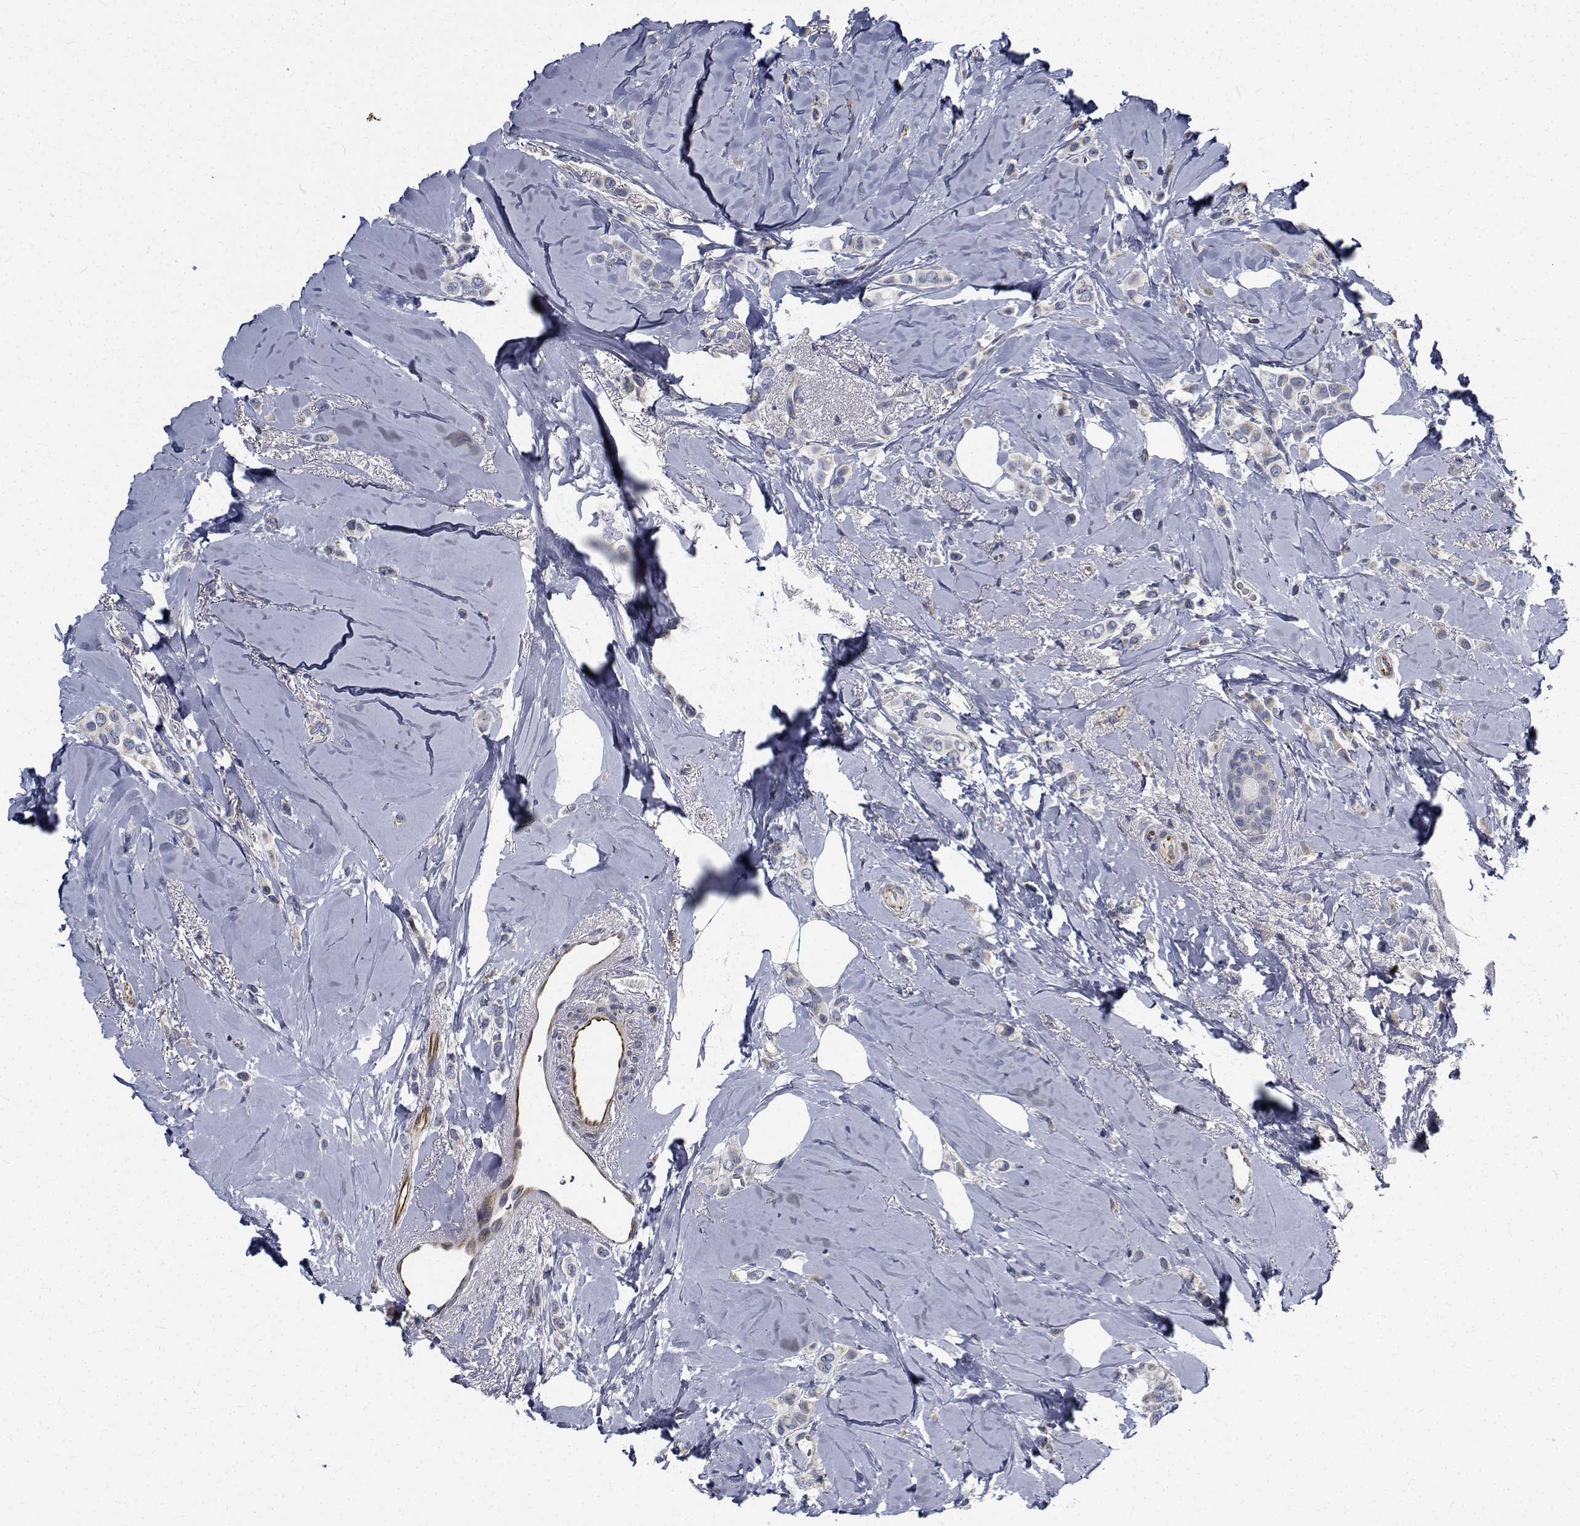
{"staining": {"intensity": "negative", "quantity": "none", "location": "none"}, "tissue": "breast cancer", "cell_type": "Tumor cells", "image_type": "cancer", "snomed": [{"axis": "morphology", "description": "Lobular carcinoma"}, {"axis": "topography", "description": "Breast"}], "caption": "High power microscopy micrograph of an immunohistochemistry histopathology image of breast cancer (lobular carcinoma), revealing no significant expression in tumor cells. (Immunohistochemistry (ihc), brightfield microscopy, high magnification).", "gene": "TTBK1", "patient": {"sex": "female", "age": 66}}